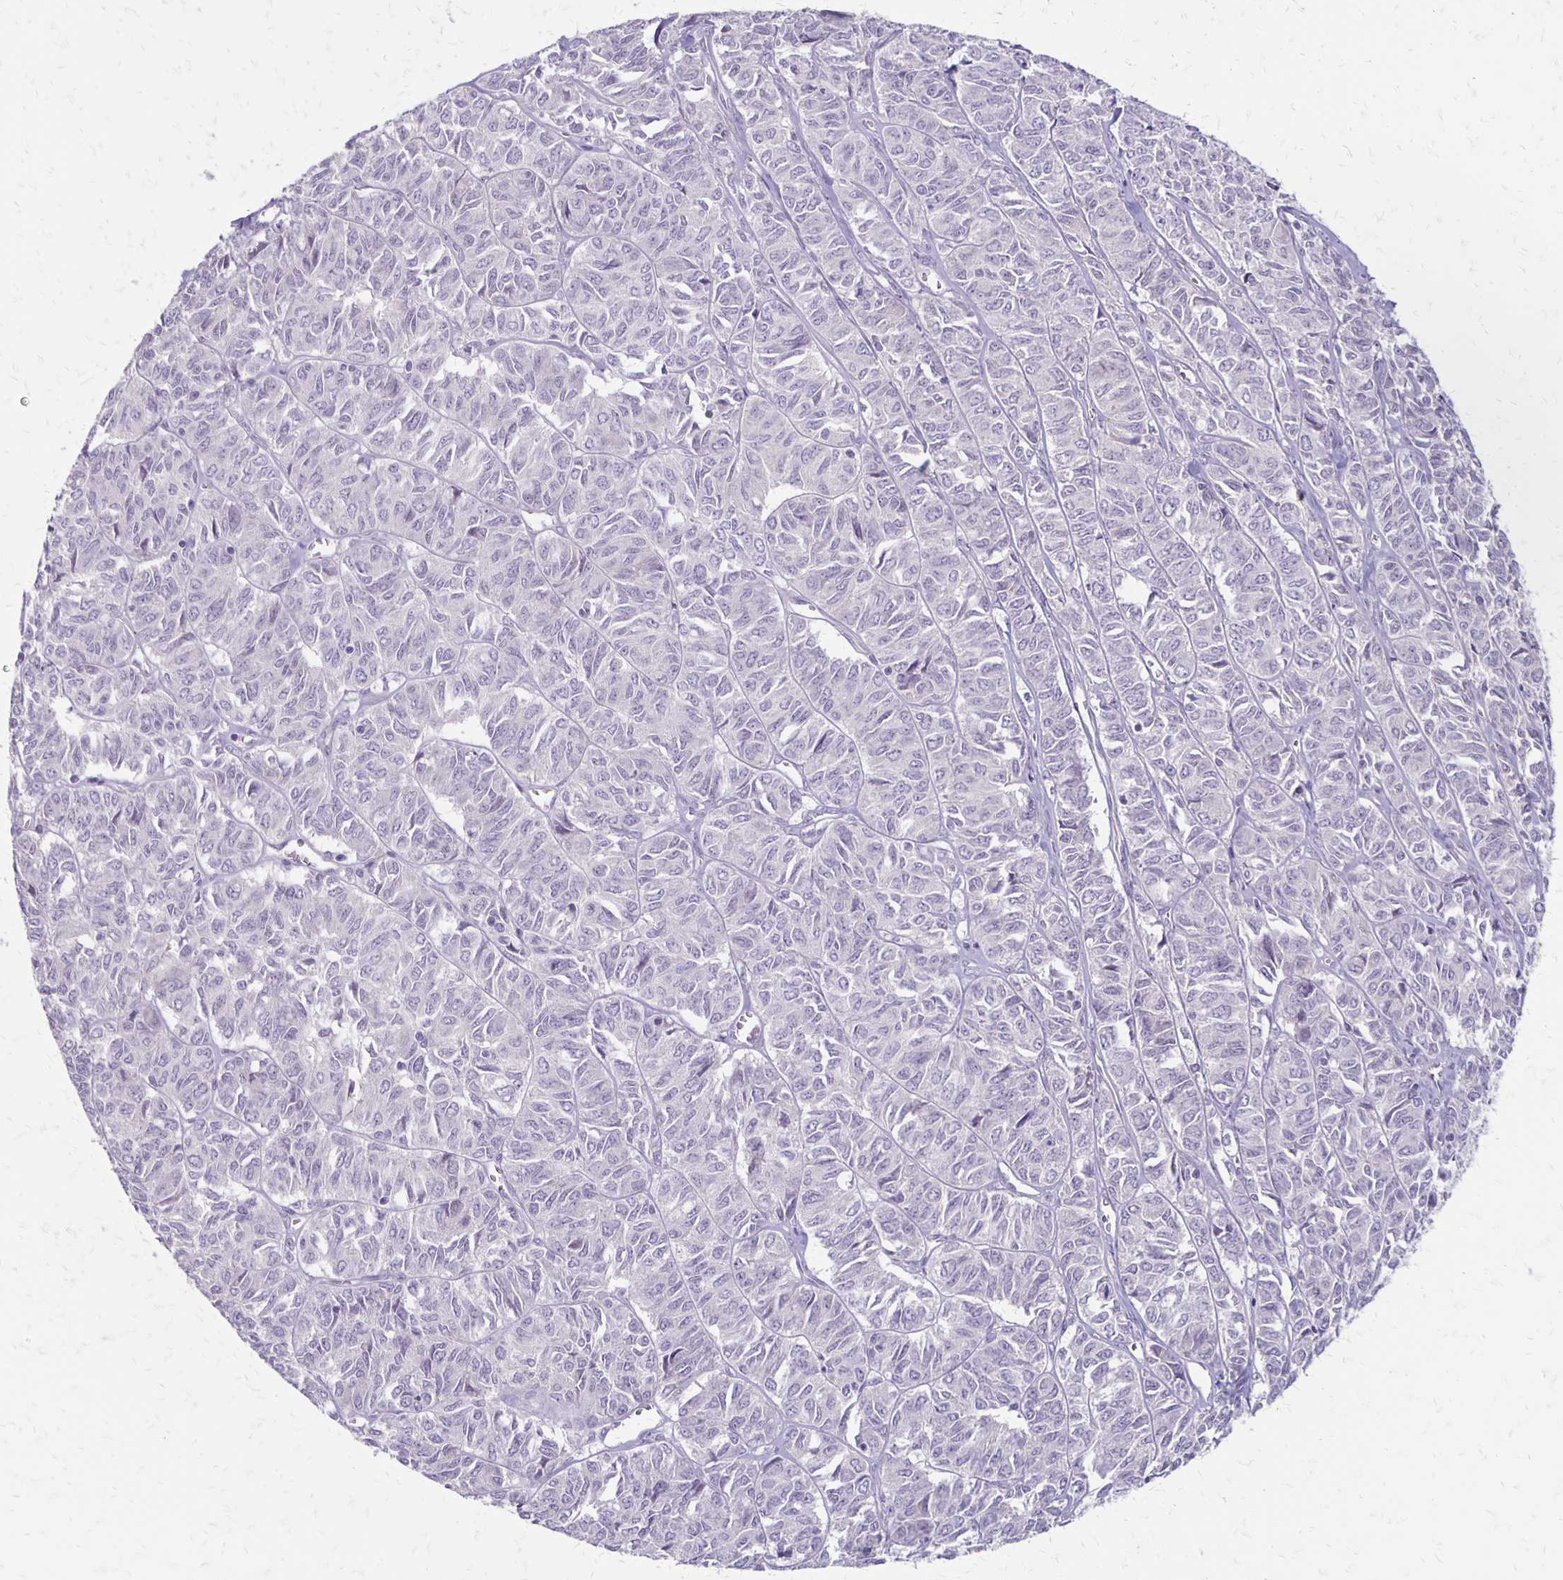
{"staining": {"intensity": "negative", "quantity": "none", "location": "none"}, "tissue": "ovarian cancer", "cell_type": "Tumor cells", "image_type": "cancer", "snomed": [{"axis": "morphology", "description": "Carcinoma, endometroid"}, {"axis": "topography", "description": "Ovary"}], "caption": "An IHC micrograph of ovarian endometroid carcinoma is shown. There is no staining in tumor cells of ovarian endometroid carcinoma.", "gene": "HOMER1", "patient": {"sex": "female", "age": 80}}